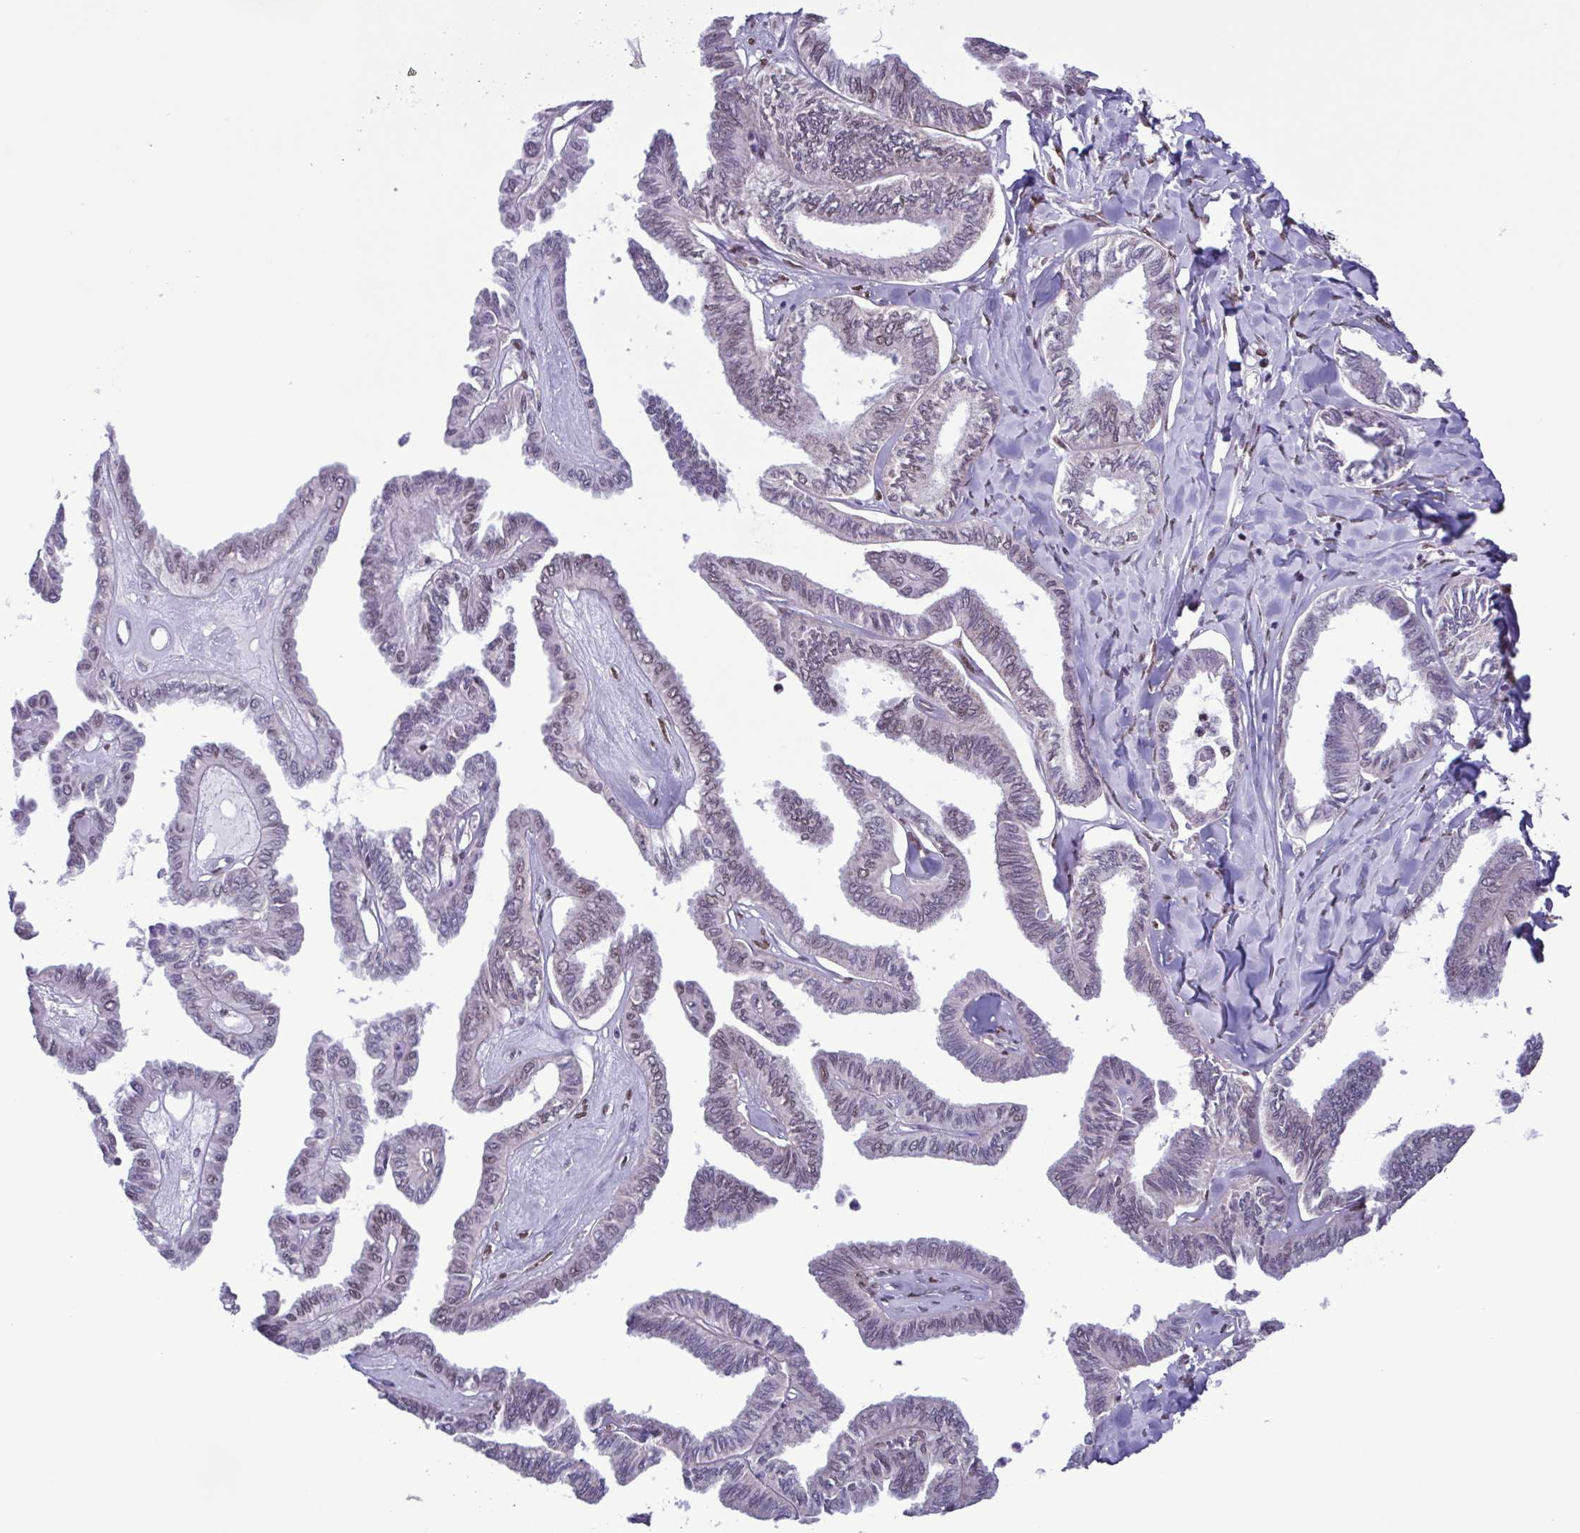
{"staining": {"intensity": "negative", "quantity": "none", "location": "none"}, "tissue": "ovarian cancer", "cell_type": "Tumor cells", "image_type": "cancer", "snomed": [{"axis": "morphology", "description": "Carcinoma, endometroid"}, {"axis": "topography", "description": "Ovary"}], "caption": "There is no significant expression in tumor cells of endometroid carcinoma (ovarian). (Brightfield microscopy of DAB (3,3'-diaminobenzidine) IHC at high magnification).", "gene": "TIMM21", "patient": {"sex": "female", "age": 70}}